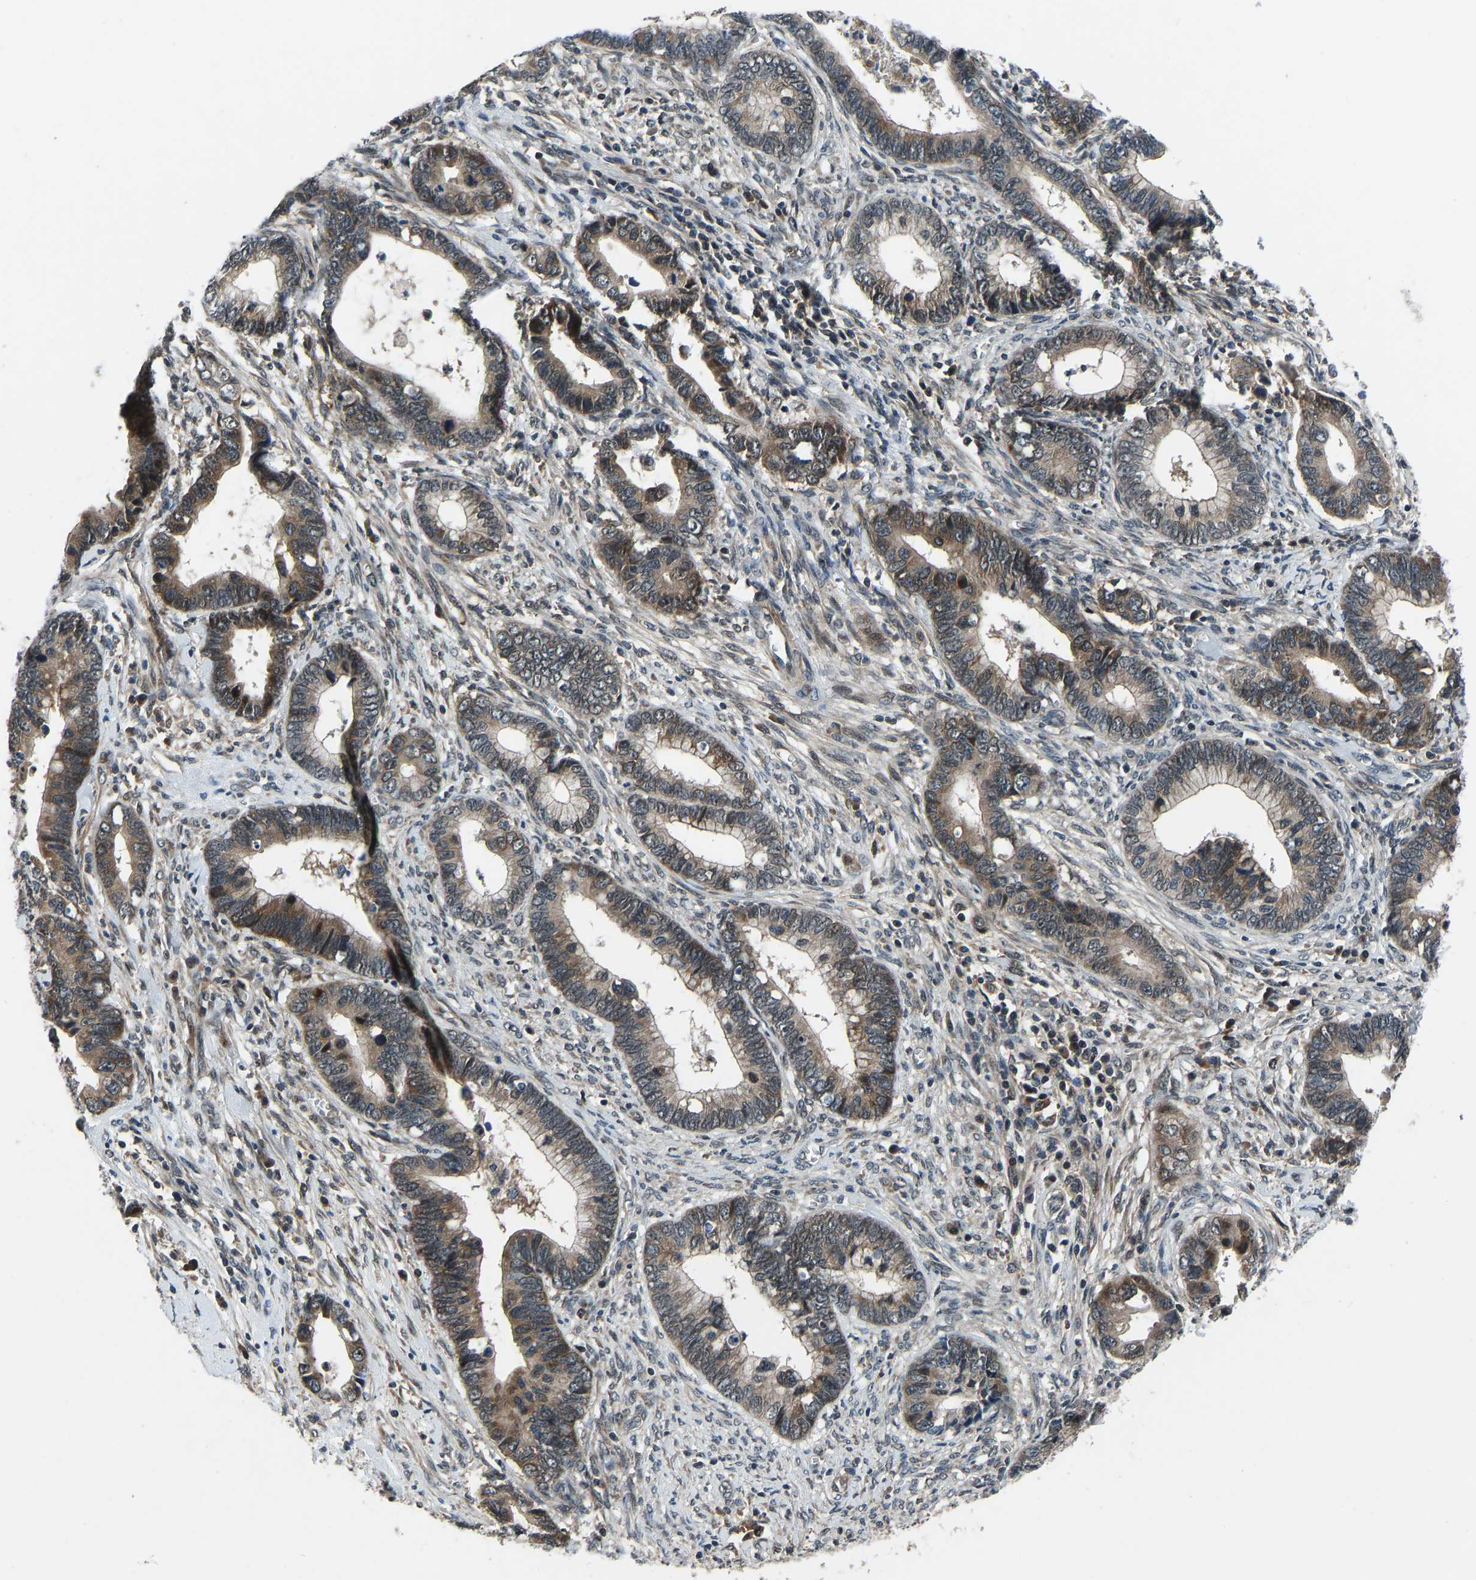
{"staining": {"intensity": "moderate", "quantity": ">75%", "location": "cytoplasmic/membranous"}, "tissue": "cervical cancer", "cell_type": "Tumor cells", "image_type": "cancer", "snomed": [{"axis": "morphology", "description": "Adenocarcinoma, NOS"}, {"axis": "topography", "description": "Cervix"}], "caption": "Cervical cancer tissue demonstrates moderate cytoplasmic/membranous positivity in approximately >75% of tumor cells", "gene": "RLIM", "patient": {"sex": "female", "age": 44}}